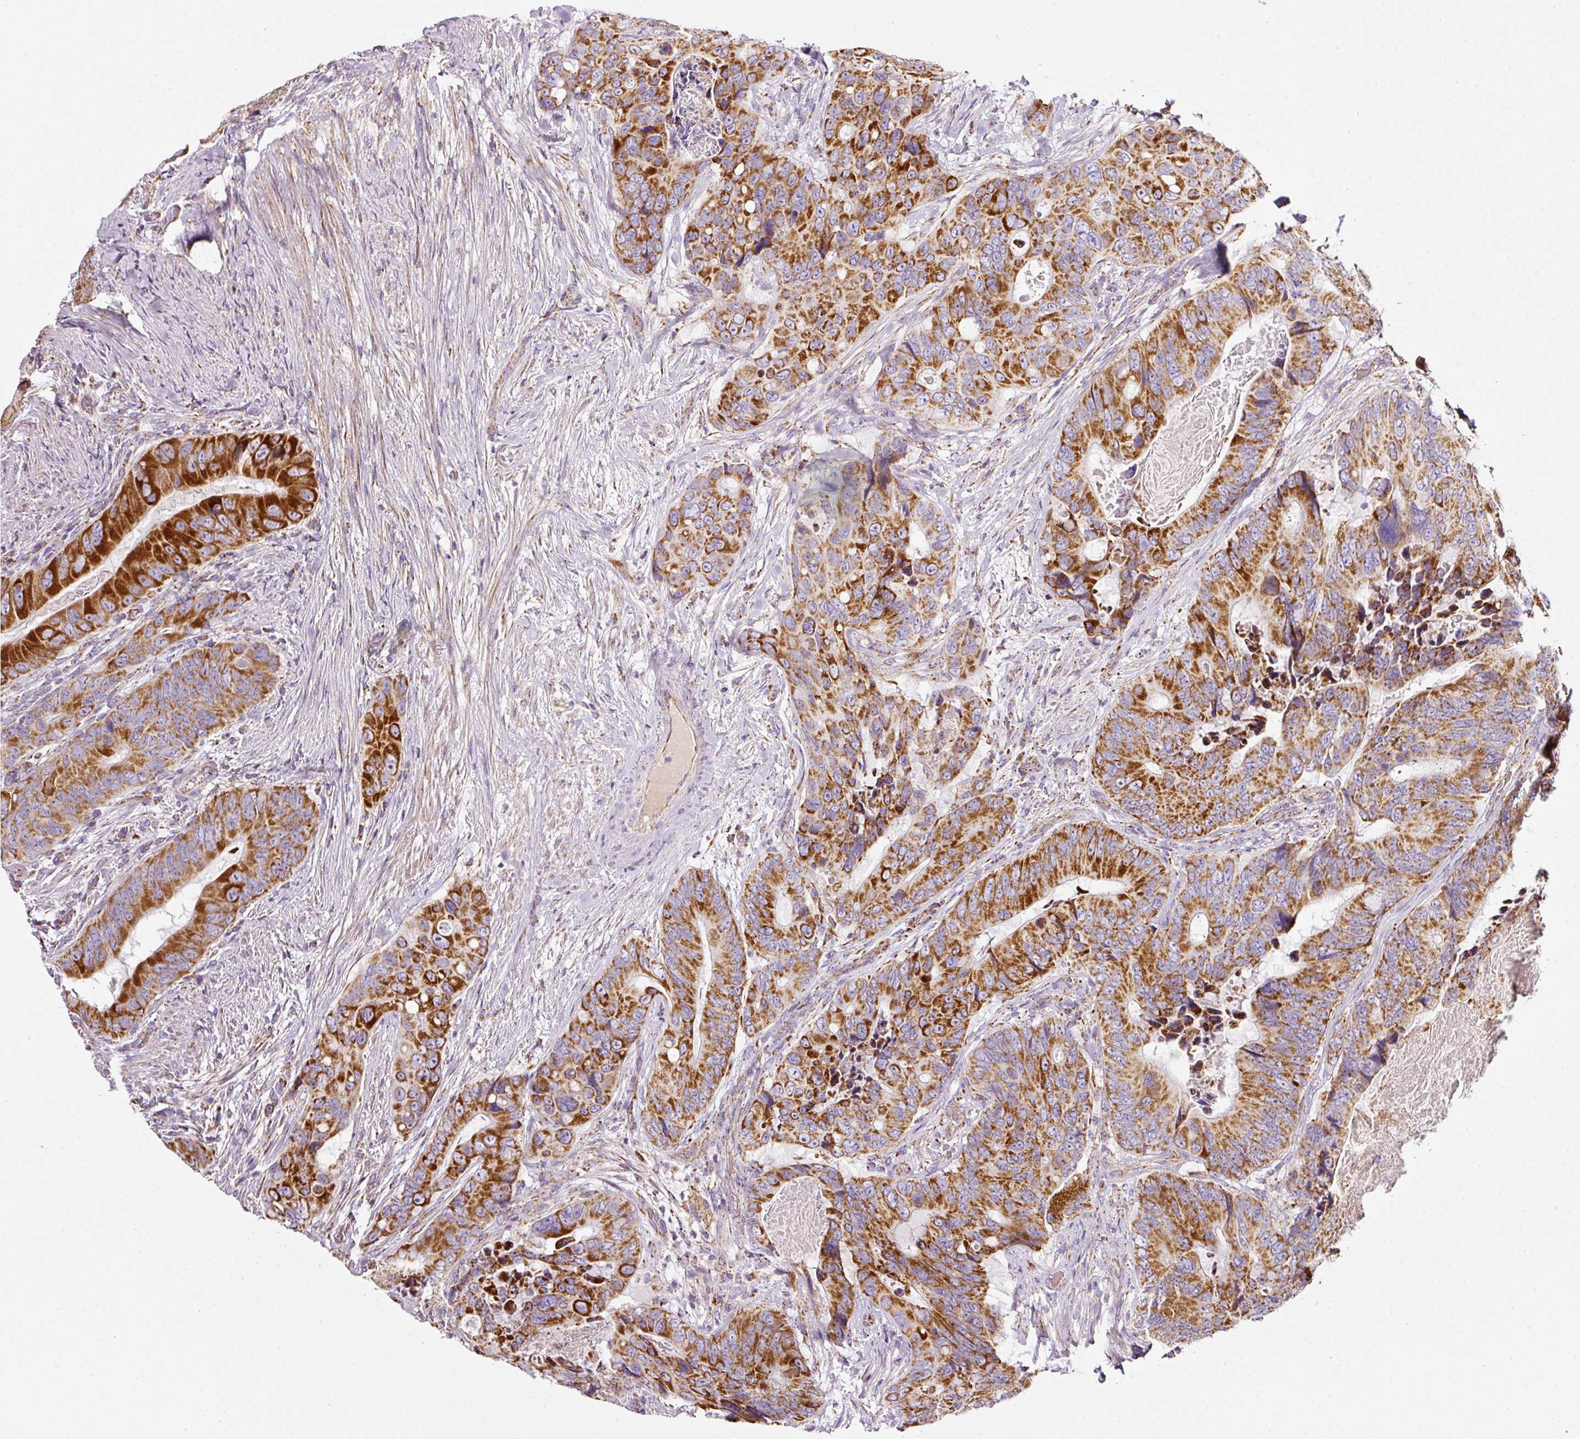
{"staining": {"intensity": "strong", "quantity": ">75%", "location": "cytoplasmic/membranous"}, "tissue": "colorectal cancer", "cell_type": "Tumor cells", "image_type": "cancer", "snomed": [{"axis": "morphology", "description": "Adenocarcinoma, NOS"}, {"axis": "topography", "description": "Colon"}], "caption": "The immunohistochemical stain labels strong cytoplasmic/membranous staining in tumor cells of colorectal cancer (adenocarcinoma) tissue.", "gene": "SDHA", "patient": {"sex": "male", "age": 84}}